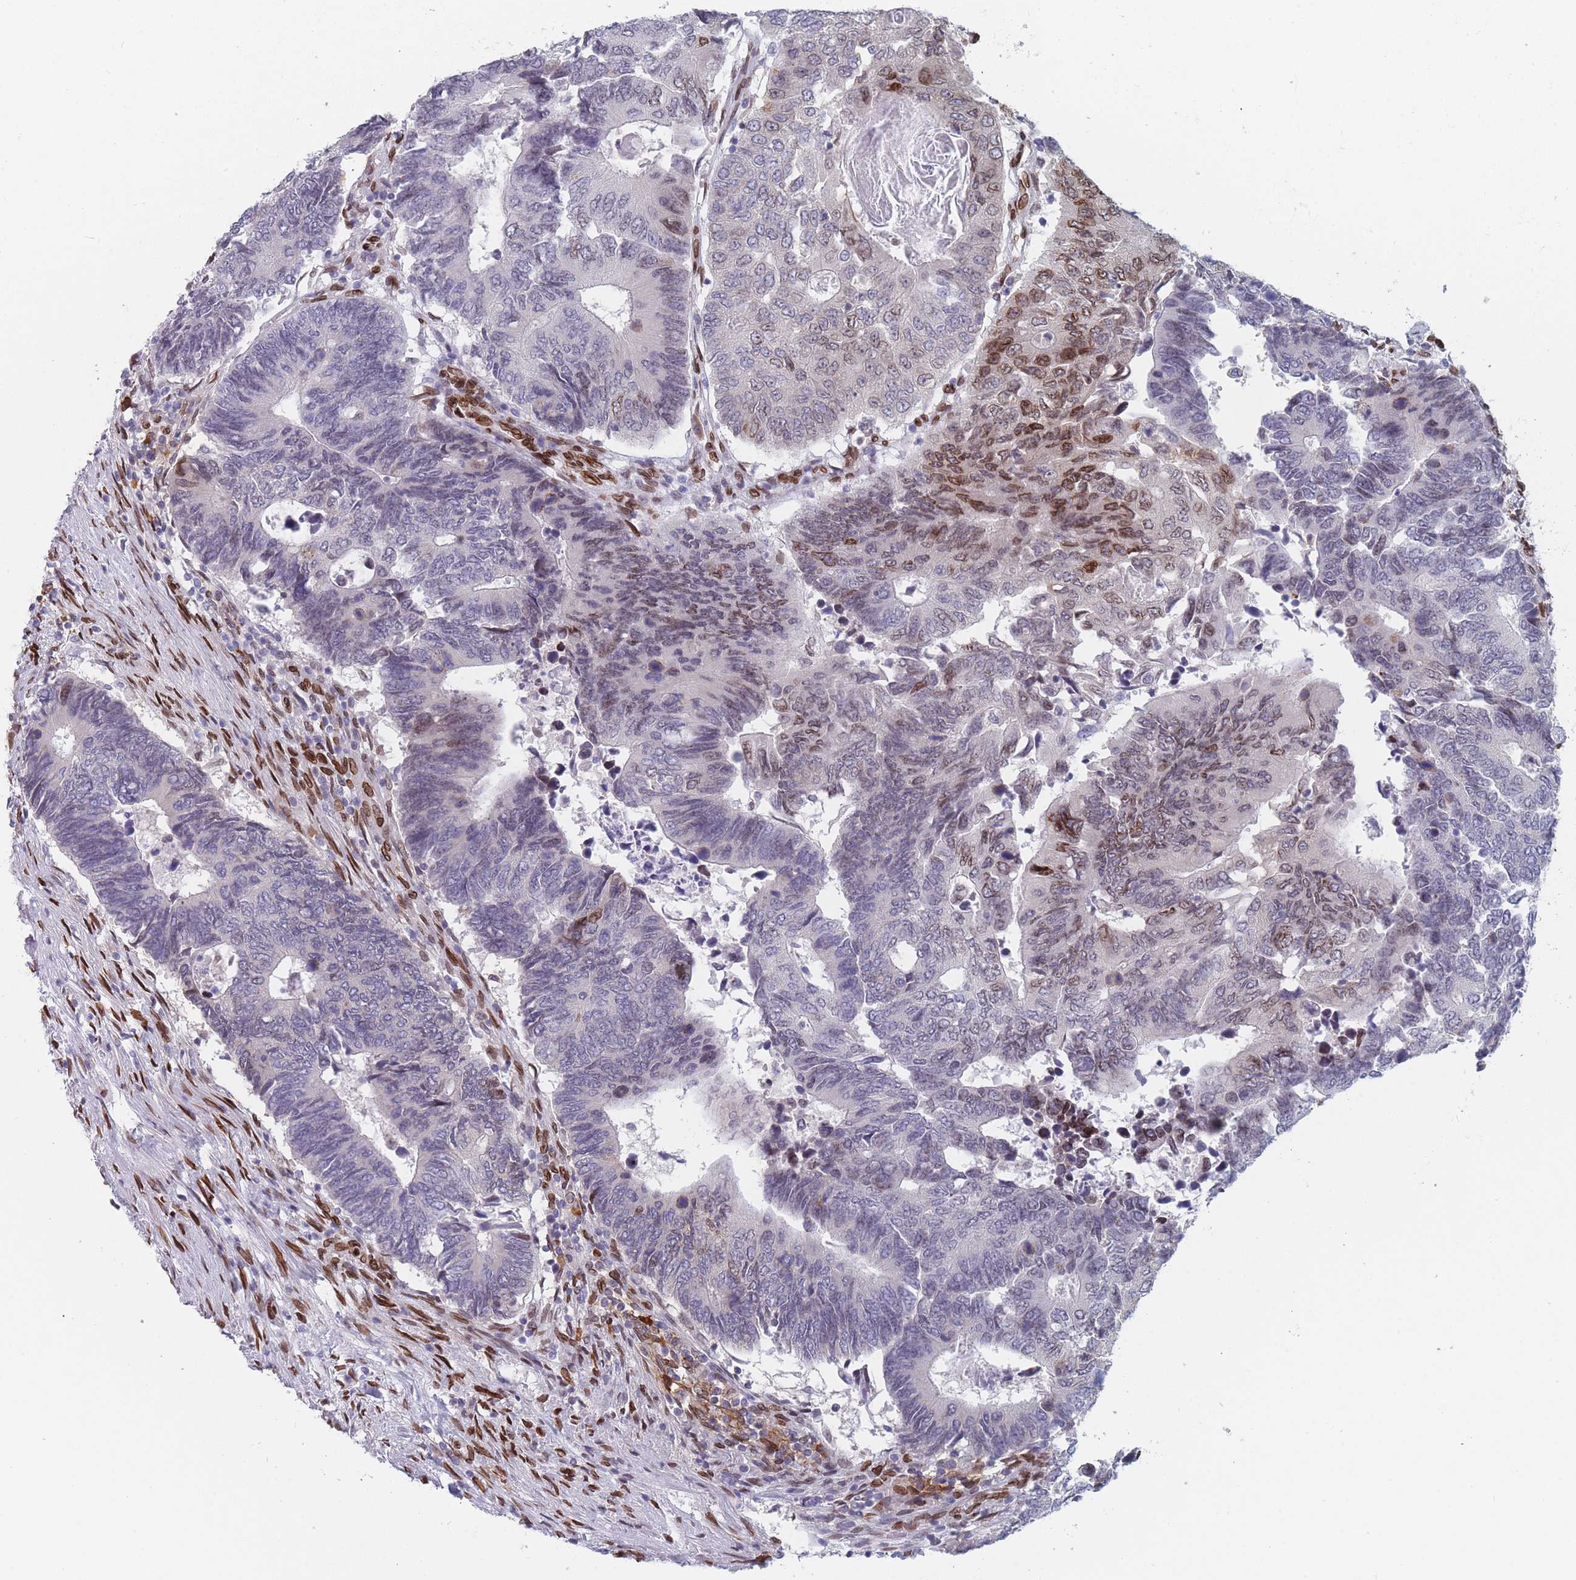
{"staining": {"intensity": "moderate", "quantity": "<25%", "location": "cytoplasmic/membranous,nuclear"}, "tissue": "colorectal cancer", "cell_type": "Tumor cells", "image_type": "cancer", "snomed": [{"axis": "morphology", "description": "Adenocarcinoma, NOS"}, {"axis": "topography", "description": "Colon"}], "caption": "About <25% of tumor cells in adenocarcinoma (colorectal) demonstrate moderate cytoplasmic/membranous and nuclear protein positivity as visualized by brown immunohistochemical staining.", "gene": "ZBTB1", "patient": {"sex": "male", "age": 87}}